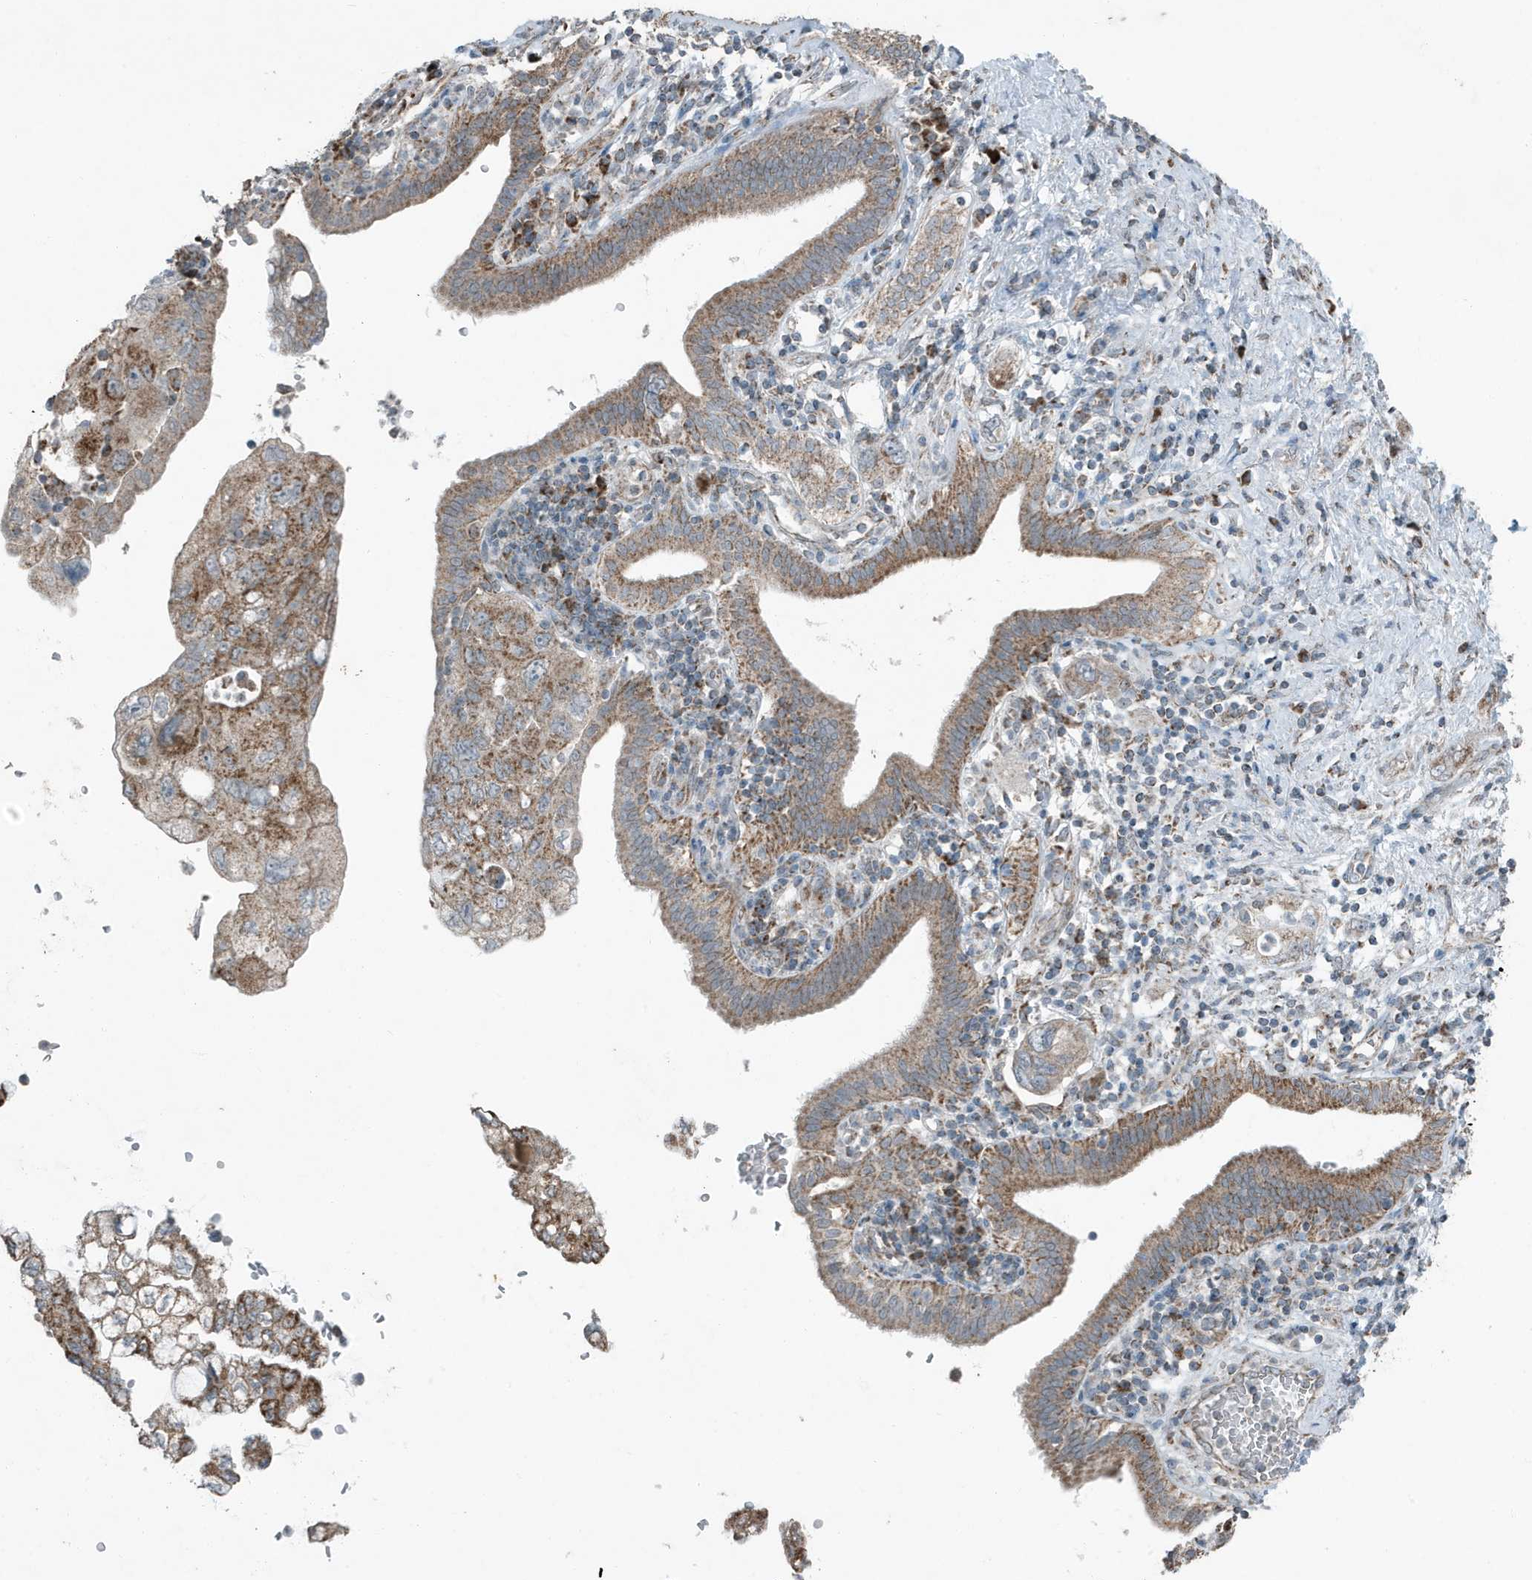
{"staining": {"intensity": "moderate", "quantity": ">75%", "location": "cytoplasmic/membranous"}, "tissue": "pancreatic cancer", "cell_type": "Tumor cells", "image_type": "cancer", "snomed": [{"axis": "morphology", "description": "Adenocarcinoma, NOS"}, {"axis": "topography", "description": "Pancreas"}], "caption": "Protein analysis of adenocarcinoma (pancreatic) tissue reveals moderate cytoplasmic/membranous staining in about >75% of tumor cells. The staining was performed using DAB to visualize the protein expression in brown, while the nuclei were stained in blue with hematoxylin (Magnification: 20x).", "gene": "MT-CYB", "patient": {"sex": "female", "age": 73}}